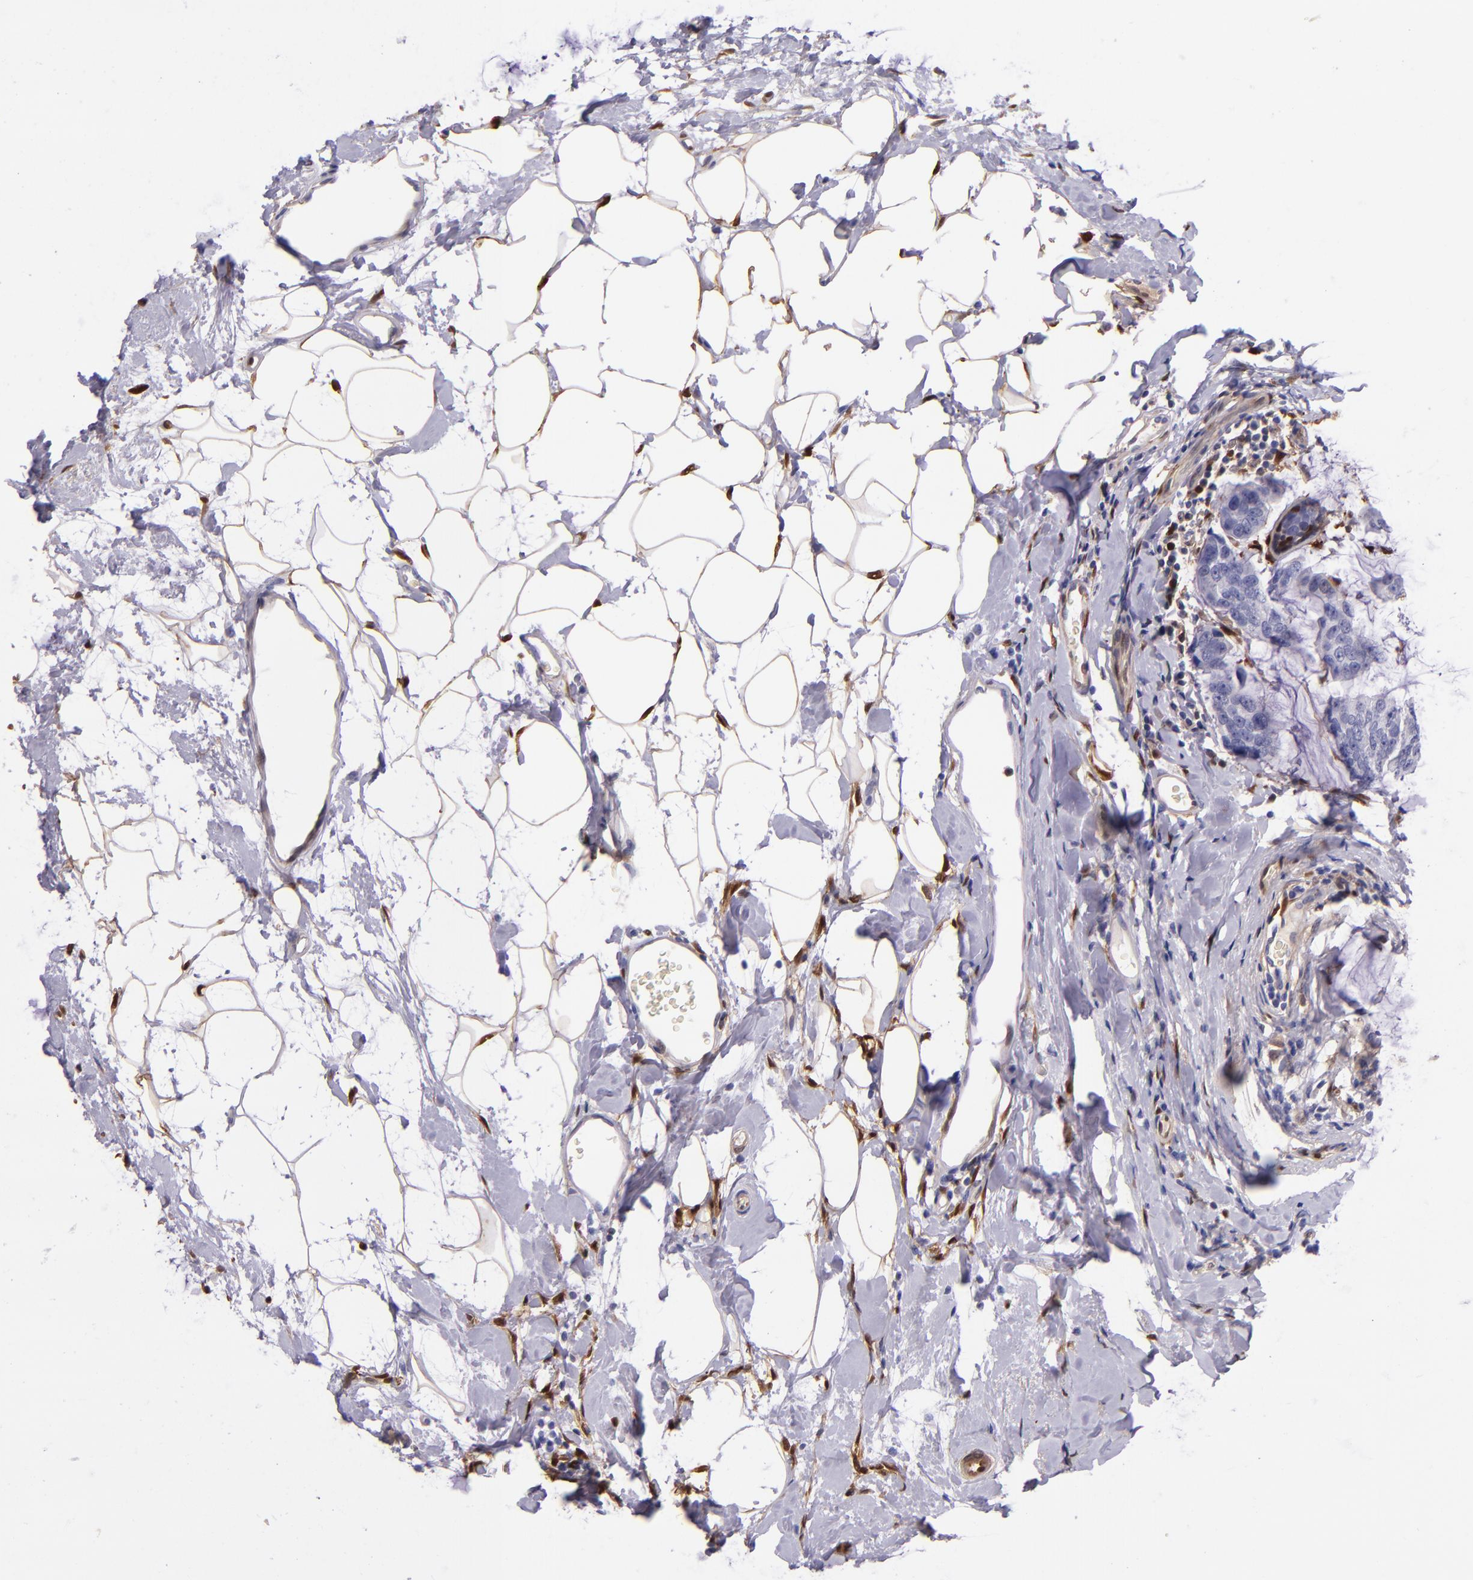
{"staining": {"intensity": "negative", "quantity": "none", "location": "none"}, "tissue": "breast cancer", "cell_type": "Tumor cells", "image_type": "cancer", "snomed": [{"axis": "morphology", "description": "Normal tissue, NOS"}, {"axis": "morphology", "description": "Duct carcinoma"}, {"axis": "topography", "description": "Breast"}], "caption": "An image of infiltrating ductal carcinoma (breast) stained for a protein demonstrates no brown staining in tumor cells. Brightfield microscopy of immunohistochemistry stained with DAB (brown) and hematoxylin (blue), captured at high magnification.", "gene": "LGALS1", "patient": {"sex": "female", "age": 50}}